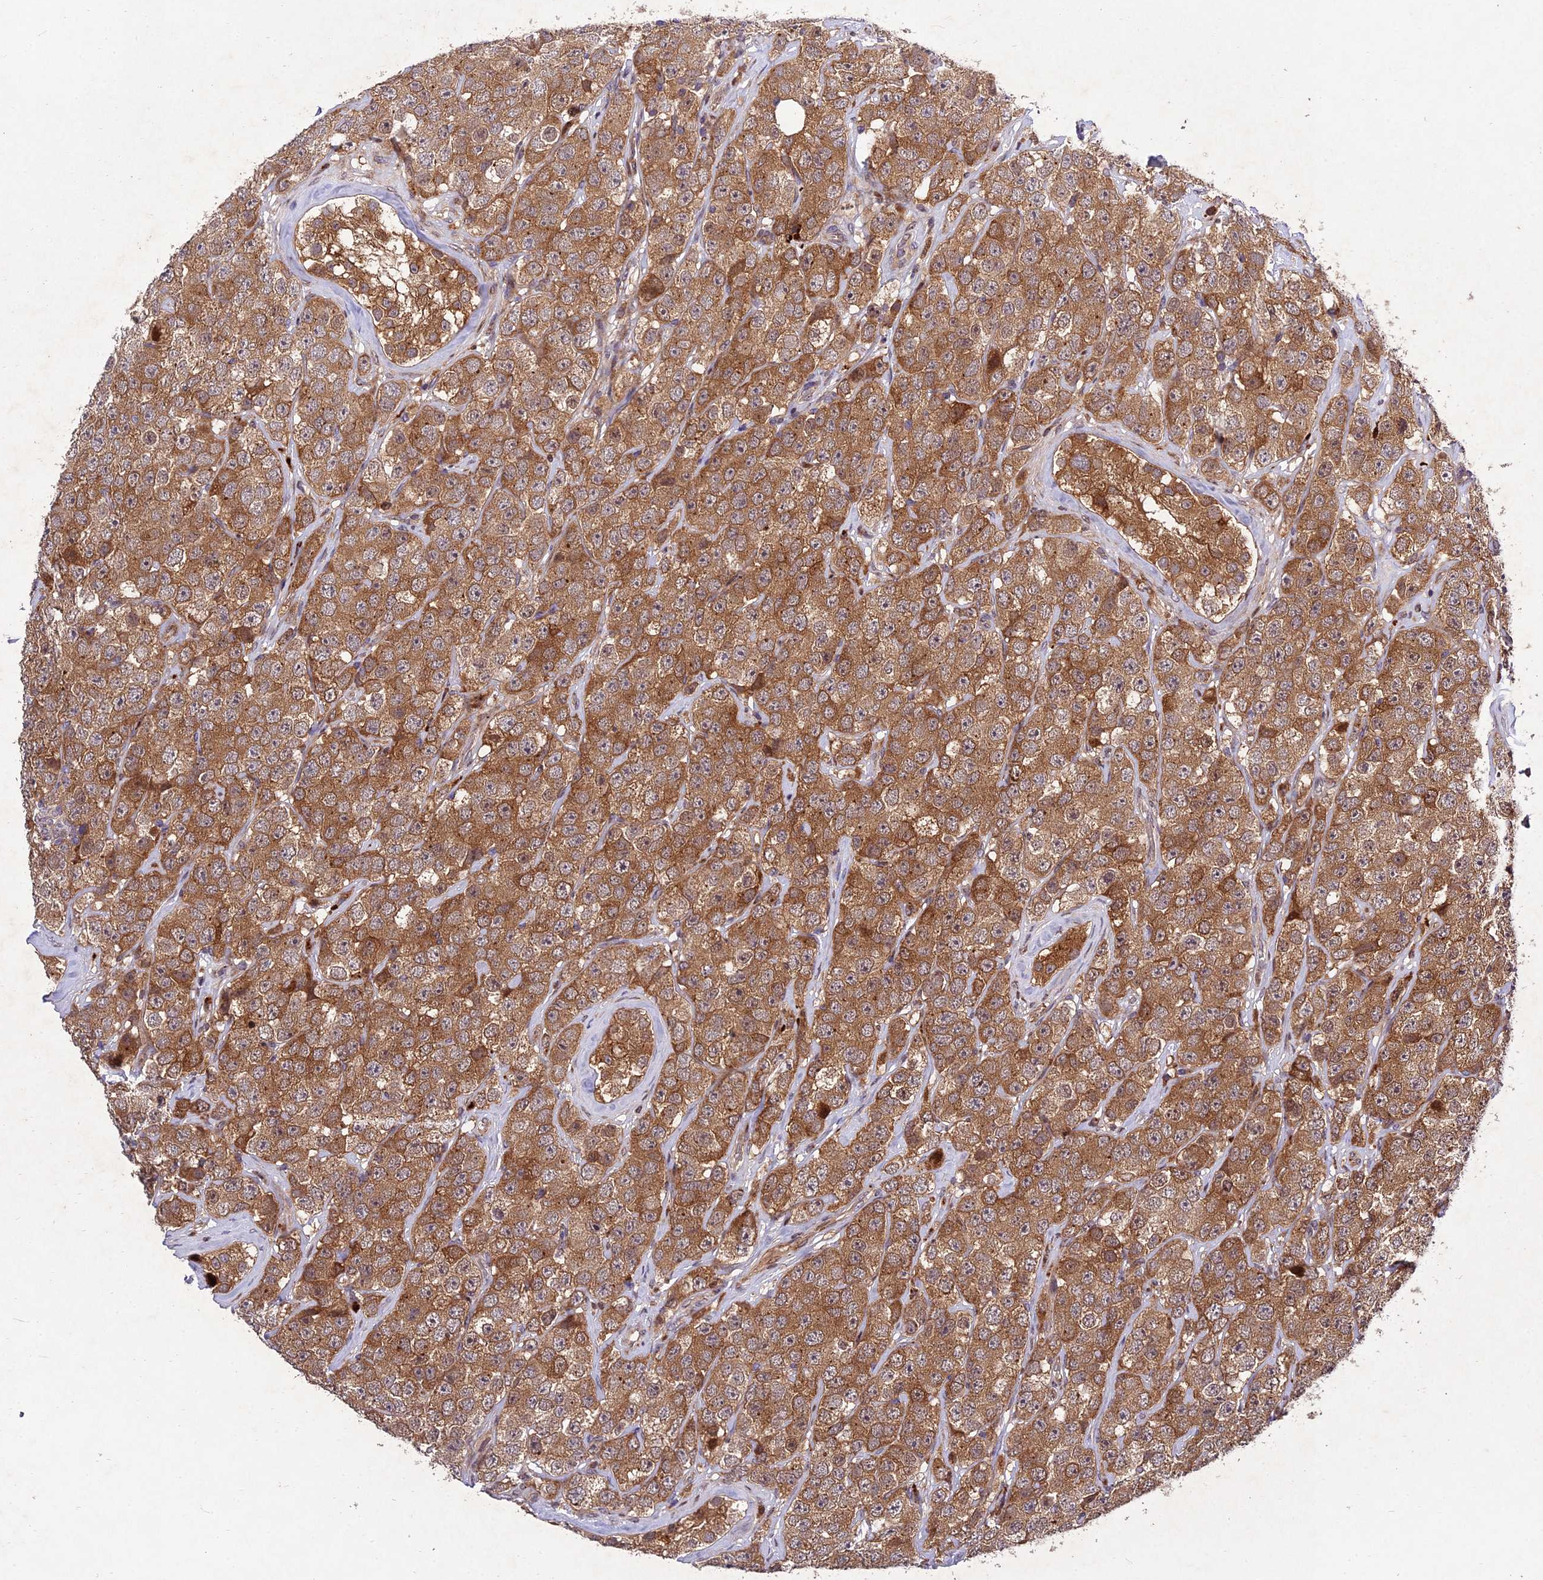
{"staining": {"intensity": "moderate", "quantity": ">75%", "location": "cytoplasmic/membranous"}, "tissue": "testis cancer", "cell_type": "Tumor cells", "image_type": "cancer", "snomed": [{"axis": "morphology", "description": "Seminoma, NOS"}, {"axis": "topography", "description": "Testis"}], "caption": "Immunohistochemical staining of human seminoma (testis) reveals moderate cytoplasmic/membranous protein positivity in approximately >75% of tumor cells.", "gene": "MKKS", "patient": {"sex": "male", "age": 28}}